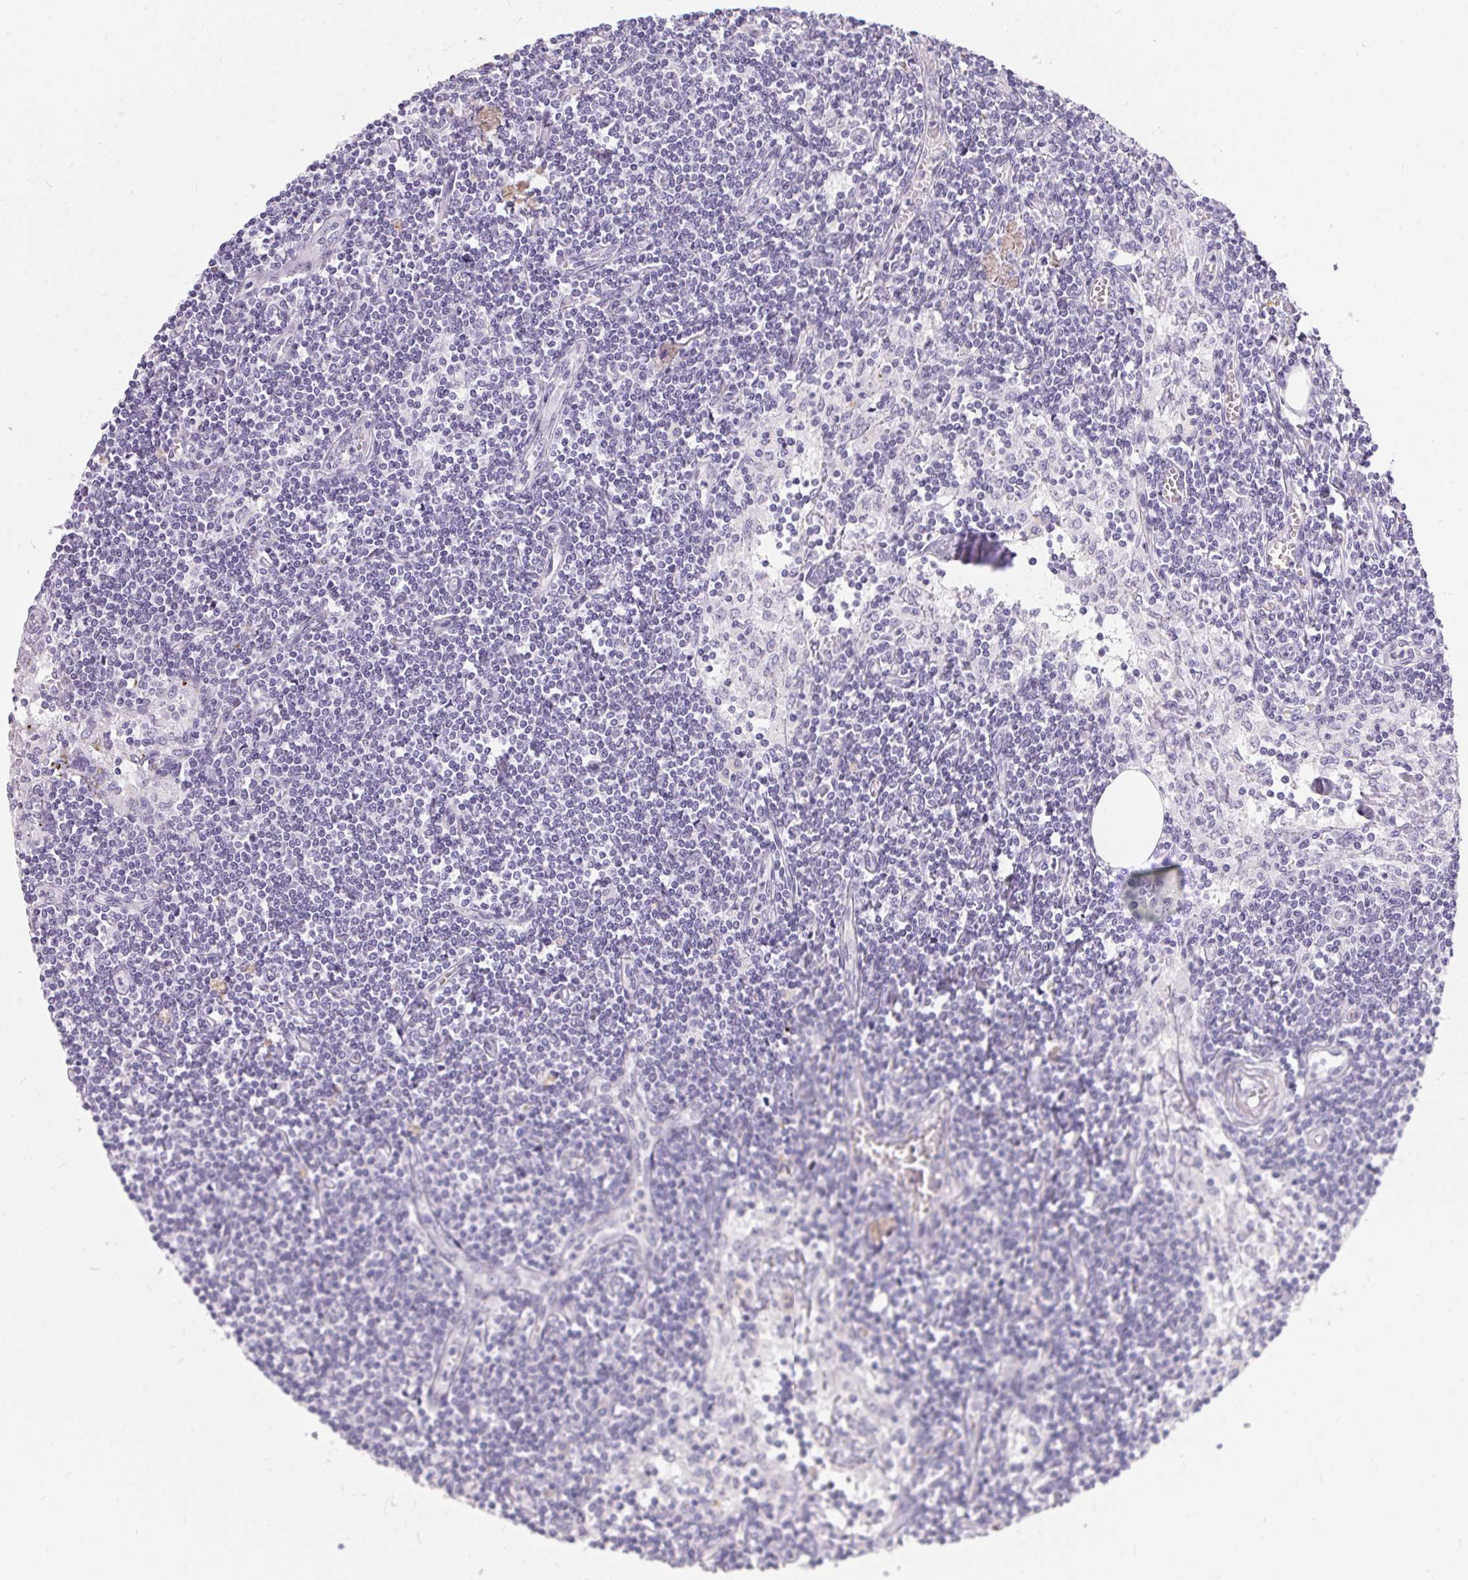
{"staining": {"intensity": "negative", "quantity": "none", "location": "none"}, "tissue": "lymph node", "cell_type": "Germinal center cells", "image_type": "normal", "snomed": [{"axis": "morphology", "description": "Normal tissue, NOS"}, {"axis": "topography", "description": "Lymph node"}], "caption": "The image shows no significant staining in germinal center cells of lymph node.", "gene": "GBP6", "patient": {"sex": "female", "age": 69}}